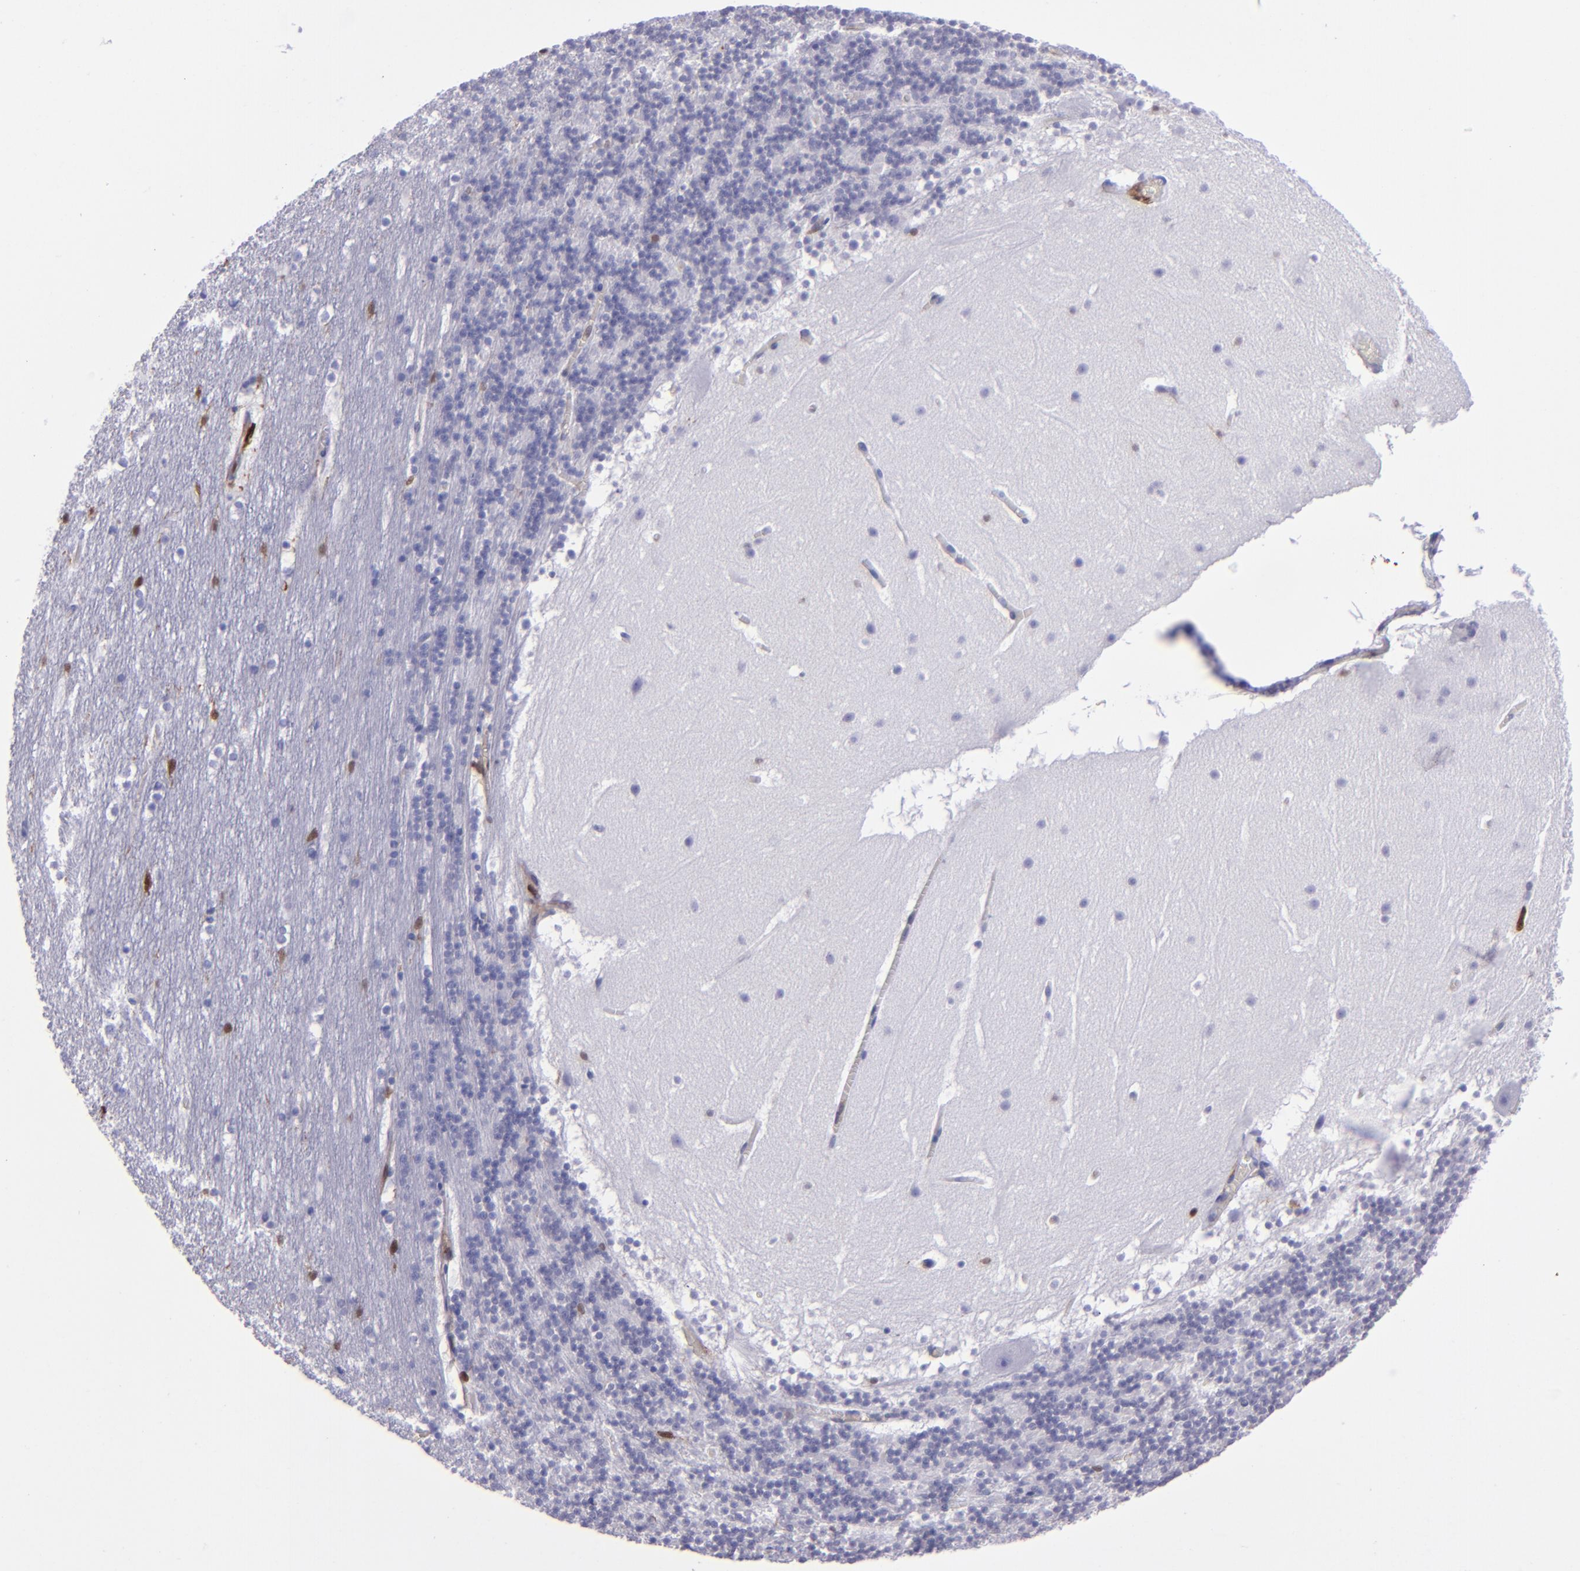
{"staining": {"intensity": "negative", "quantity": "none", "location": "none"}, "tissue": "cerebellum", "cell_type": "Cells in granular layer", "image_type": "normal", "snomed": [{"axis": "morphology", "description": "Normal tissue, NOS"}, {"axis": "topography", "description": "Cerebellum"}], "caption": "DAB immunohistochemical staining of unremarkable cerebellum displays no significant expression in cells in granular layer. (Immunohistochemistry, brightfield microscopy, high magnification).", "gene": "TYMP", "patient": {"sex": "male", "age": 45}}